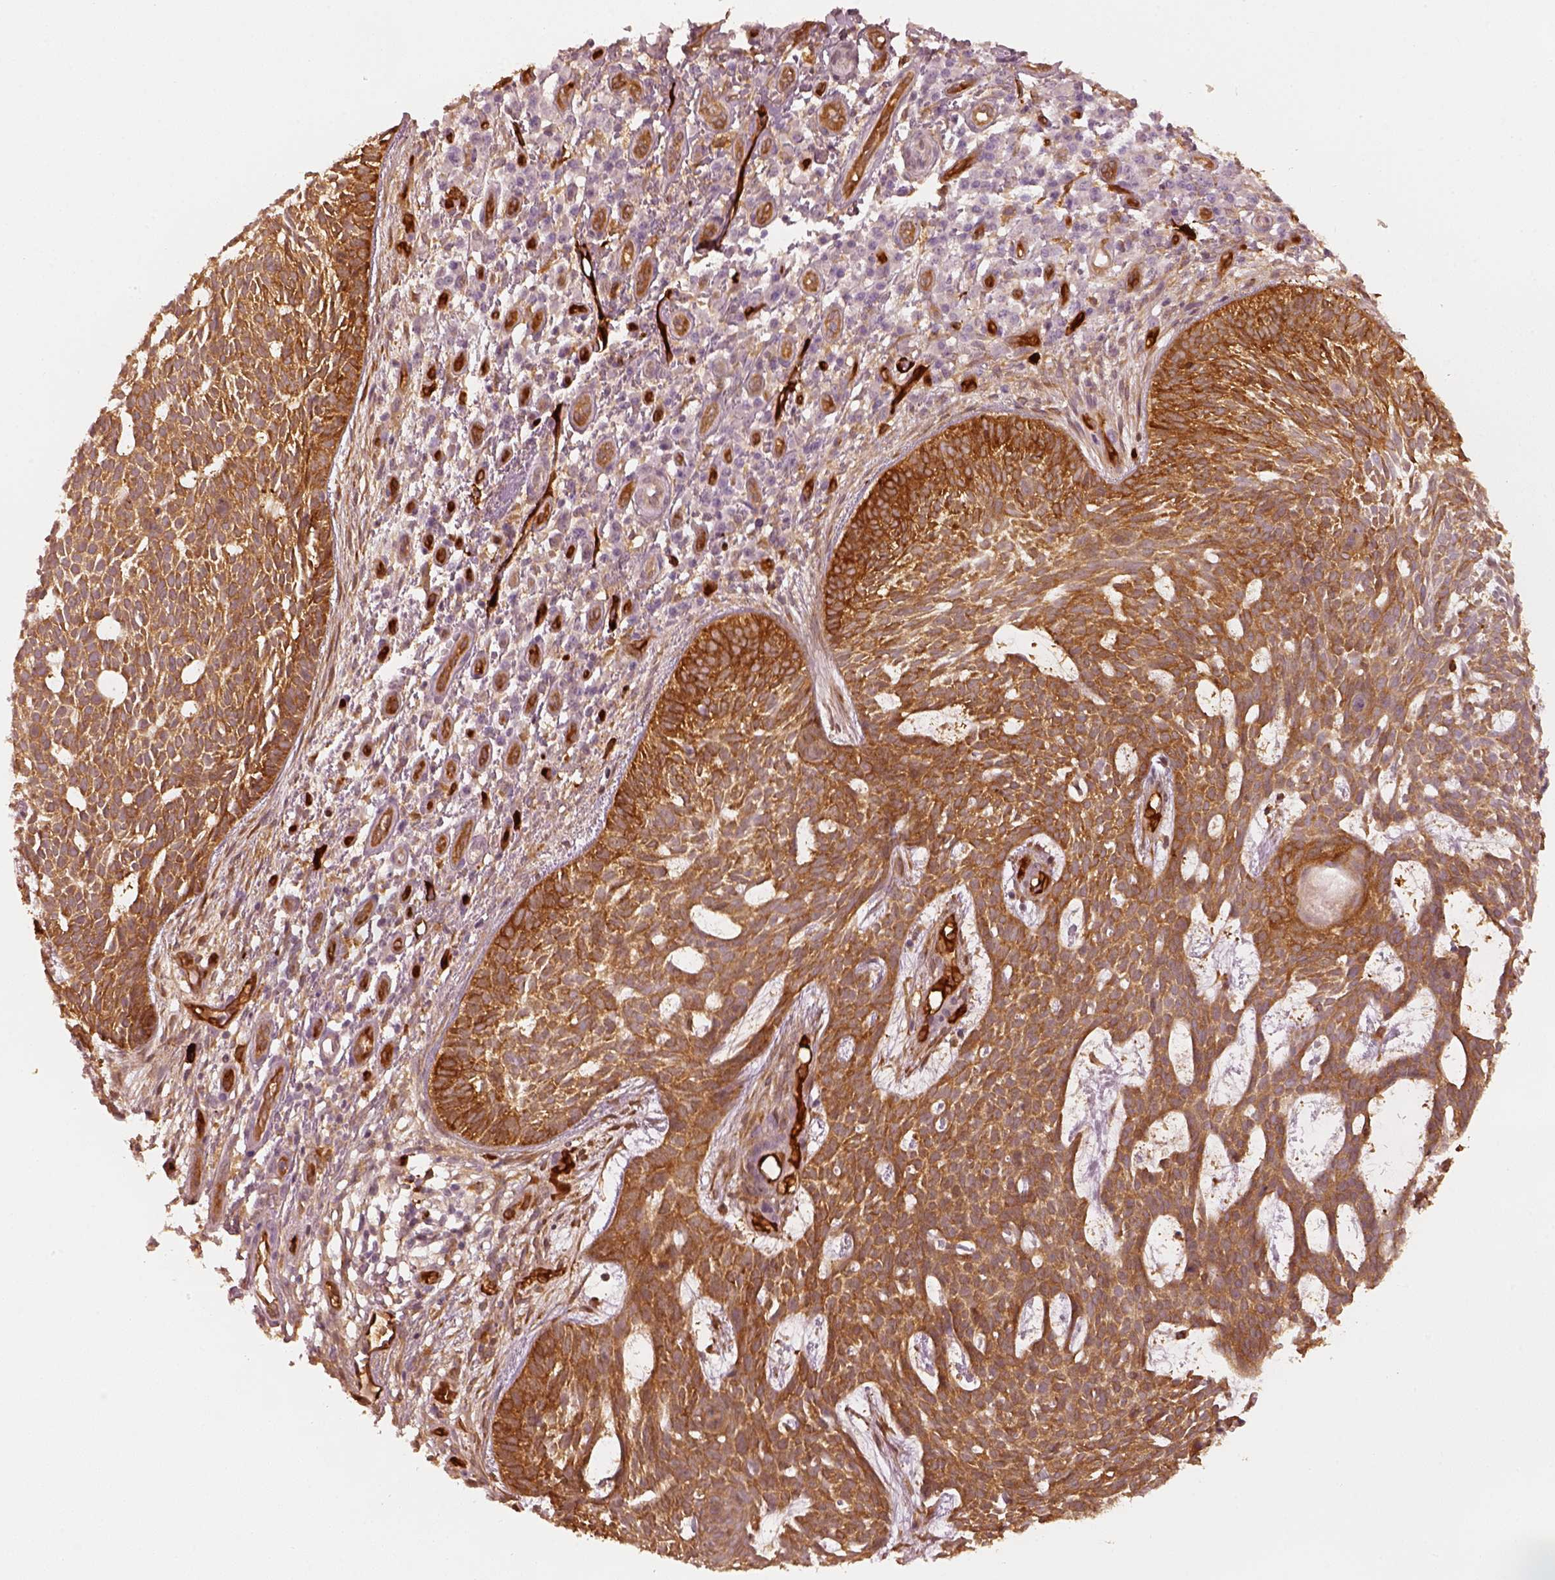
{"staining": {"intensity": "moderate", "quantity": ">75%", "location": "cytoplasmic/membranous"}, "tissue": "skin cancer", "cell_type": "Tumor cells", "image_type": "cancer", "snomed": [{"axis": "morphology", "description": "Basal cell carcinoma"}, {"axis": "topography", "description": "Skin"}], "caption": "Immunohistochemical staining of human basal cell carcinoma (skin) reveals medium levels of moderate cytoplasmic/membranous positivity in about >75% of tumor cells.", "gene": "FSCN1", "patient": {"sex": "male", "age": 59}}